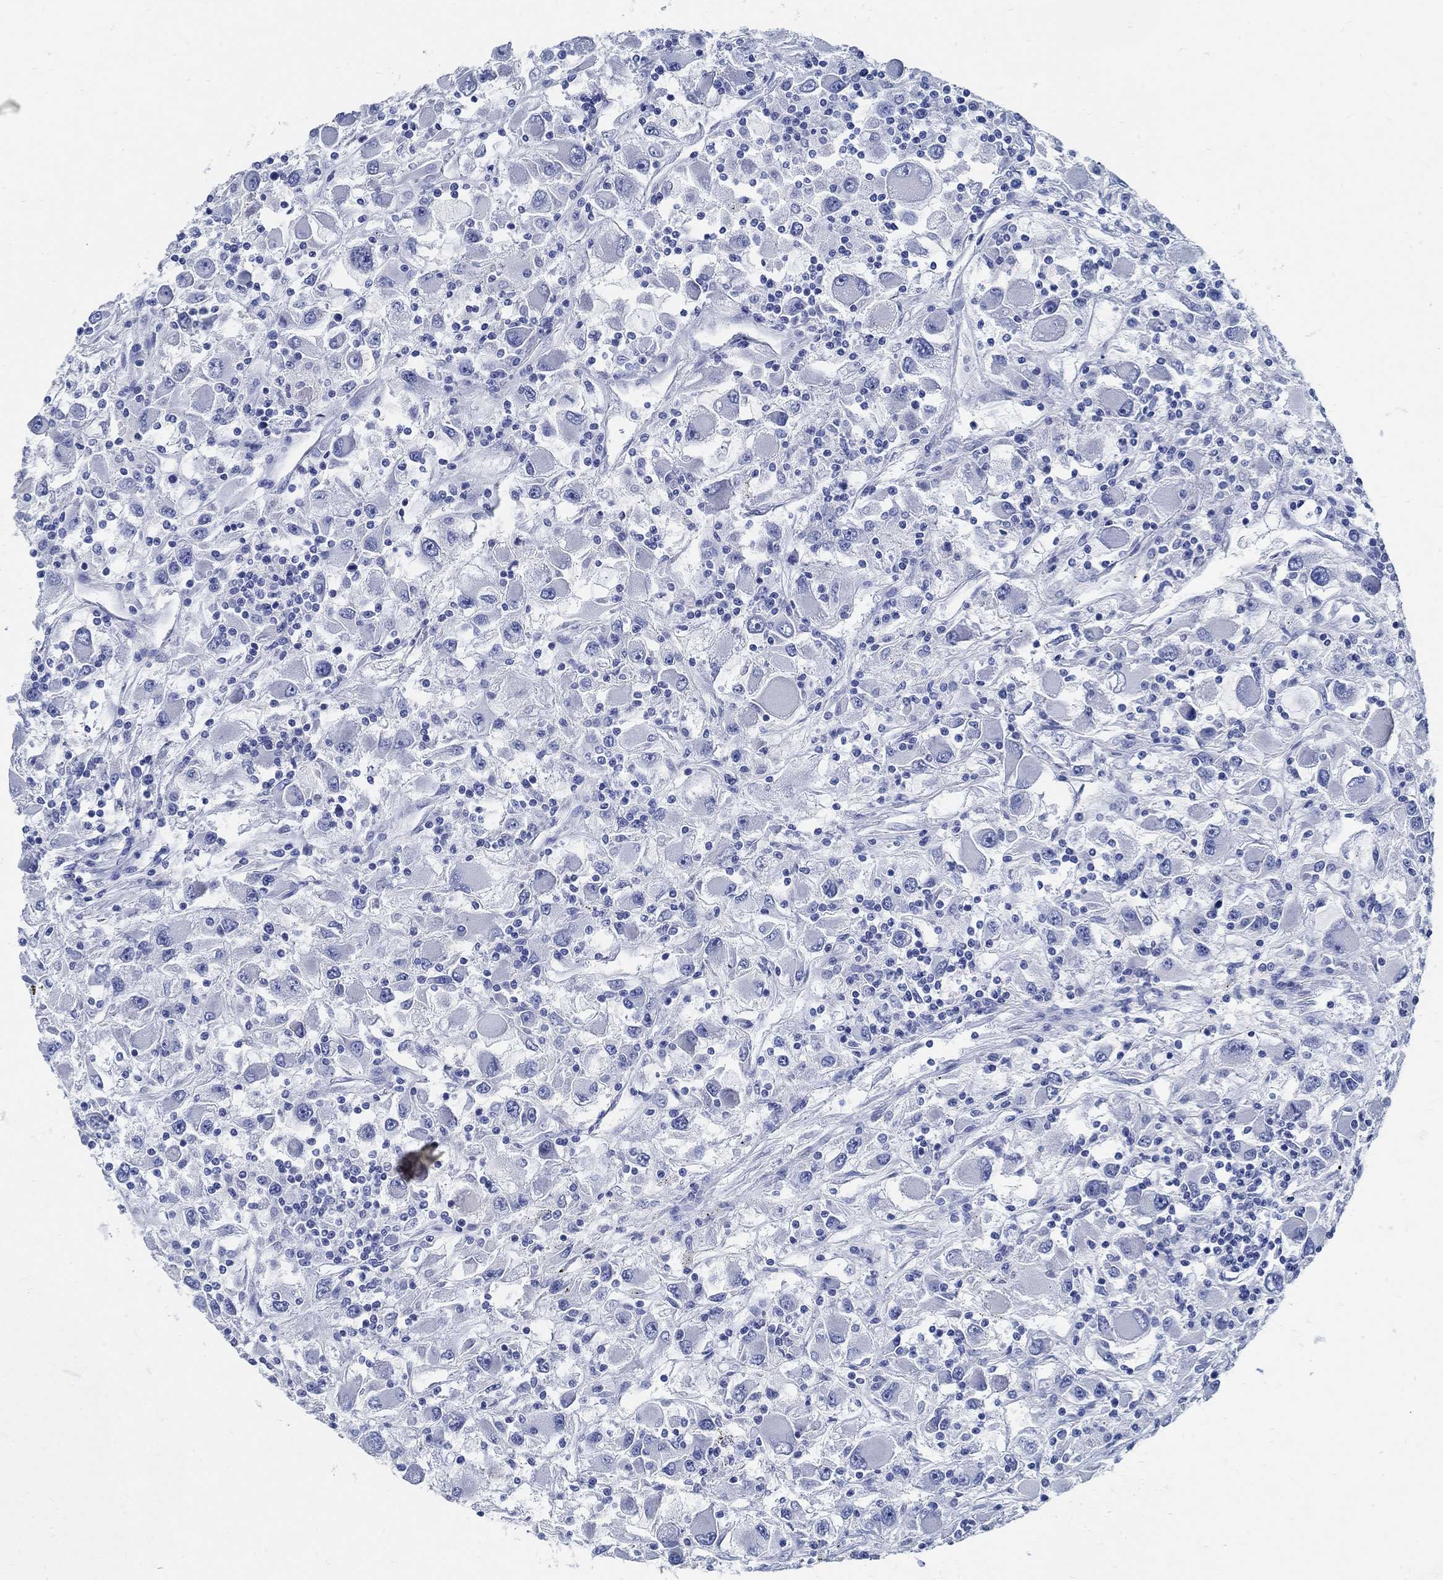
{"staining": {"intensity": "negative", "quantity": "none", "location": "none"}, "tissue": "renal cancer", "cell_type": "Tumor cells", "image_type": "cancer", "snomed": [{"axis": "morphology", "description": "Adenocarcinoma, NOS"}, {"axis": "topography", "description": "Kidney"}], "caption": "A high-resolution histopathology image shows IHC staining of adenocarcinoma (renal), which exhibits no significant positivity in tumor cells.", "gene": "SLC45A1", "patient": {"sex": "female", "age": 67}}